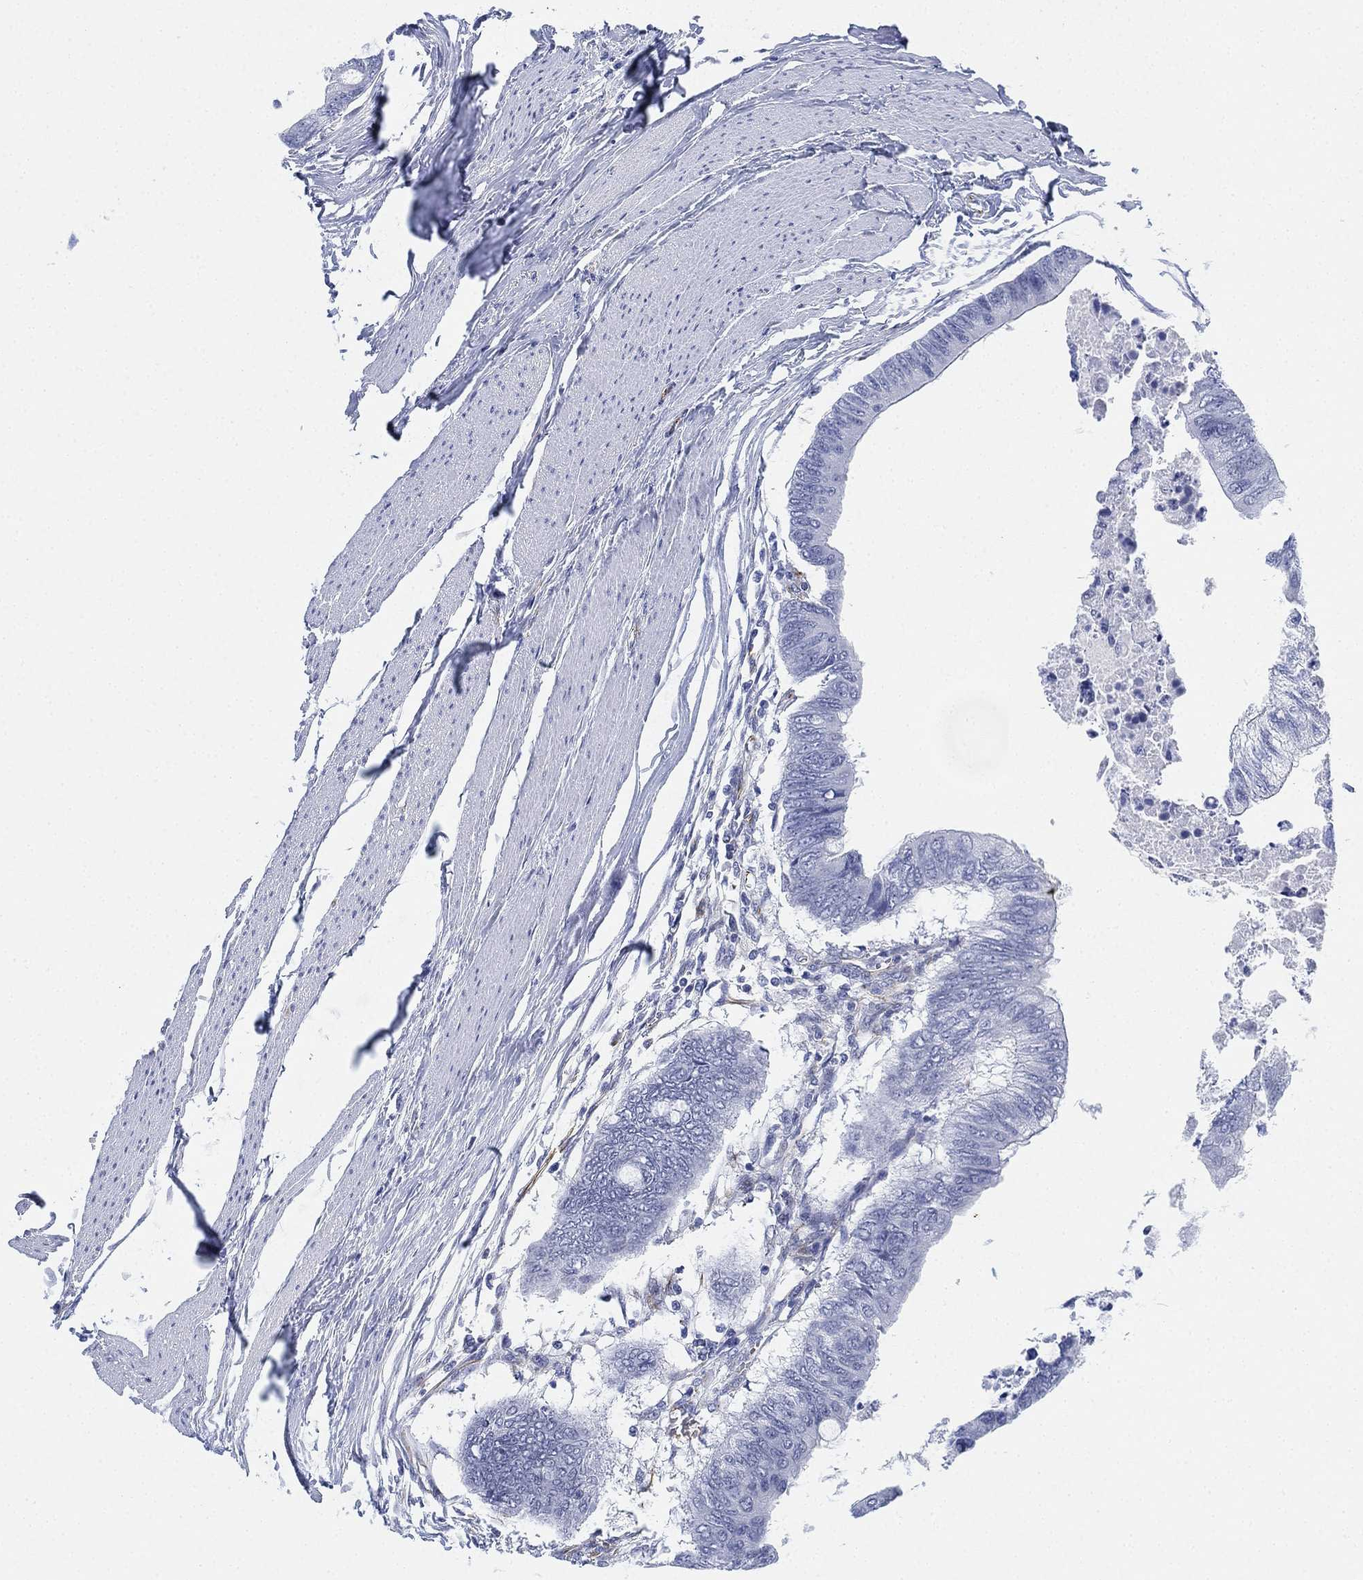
{"staining": {"intensity": "negative", "quantity": "none", "location": "none"}, "tissue": "colorectal cancer", "cell_type": "Tumor cells", "image_type": "cancer", "snomed": [{"axis": "morphology", "description": "Normal tissue, NOS"}, {"axis": "morphology", "description": "Adenocarcinoma, NOS"}, {"axis": "topography", "description": "Rectum"}, {"axis": "topography", "description": "Peripheral nerve tissue"}], "caption": "A micrograph of human adenocarcinoma (colorectal) is negative for staining in tumor cells.", "gene": "PSKH2", "patient": {"sex": "male", "age": 92}}